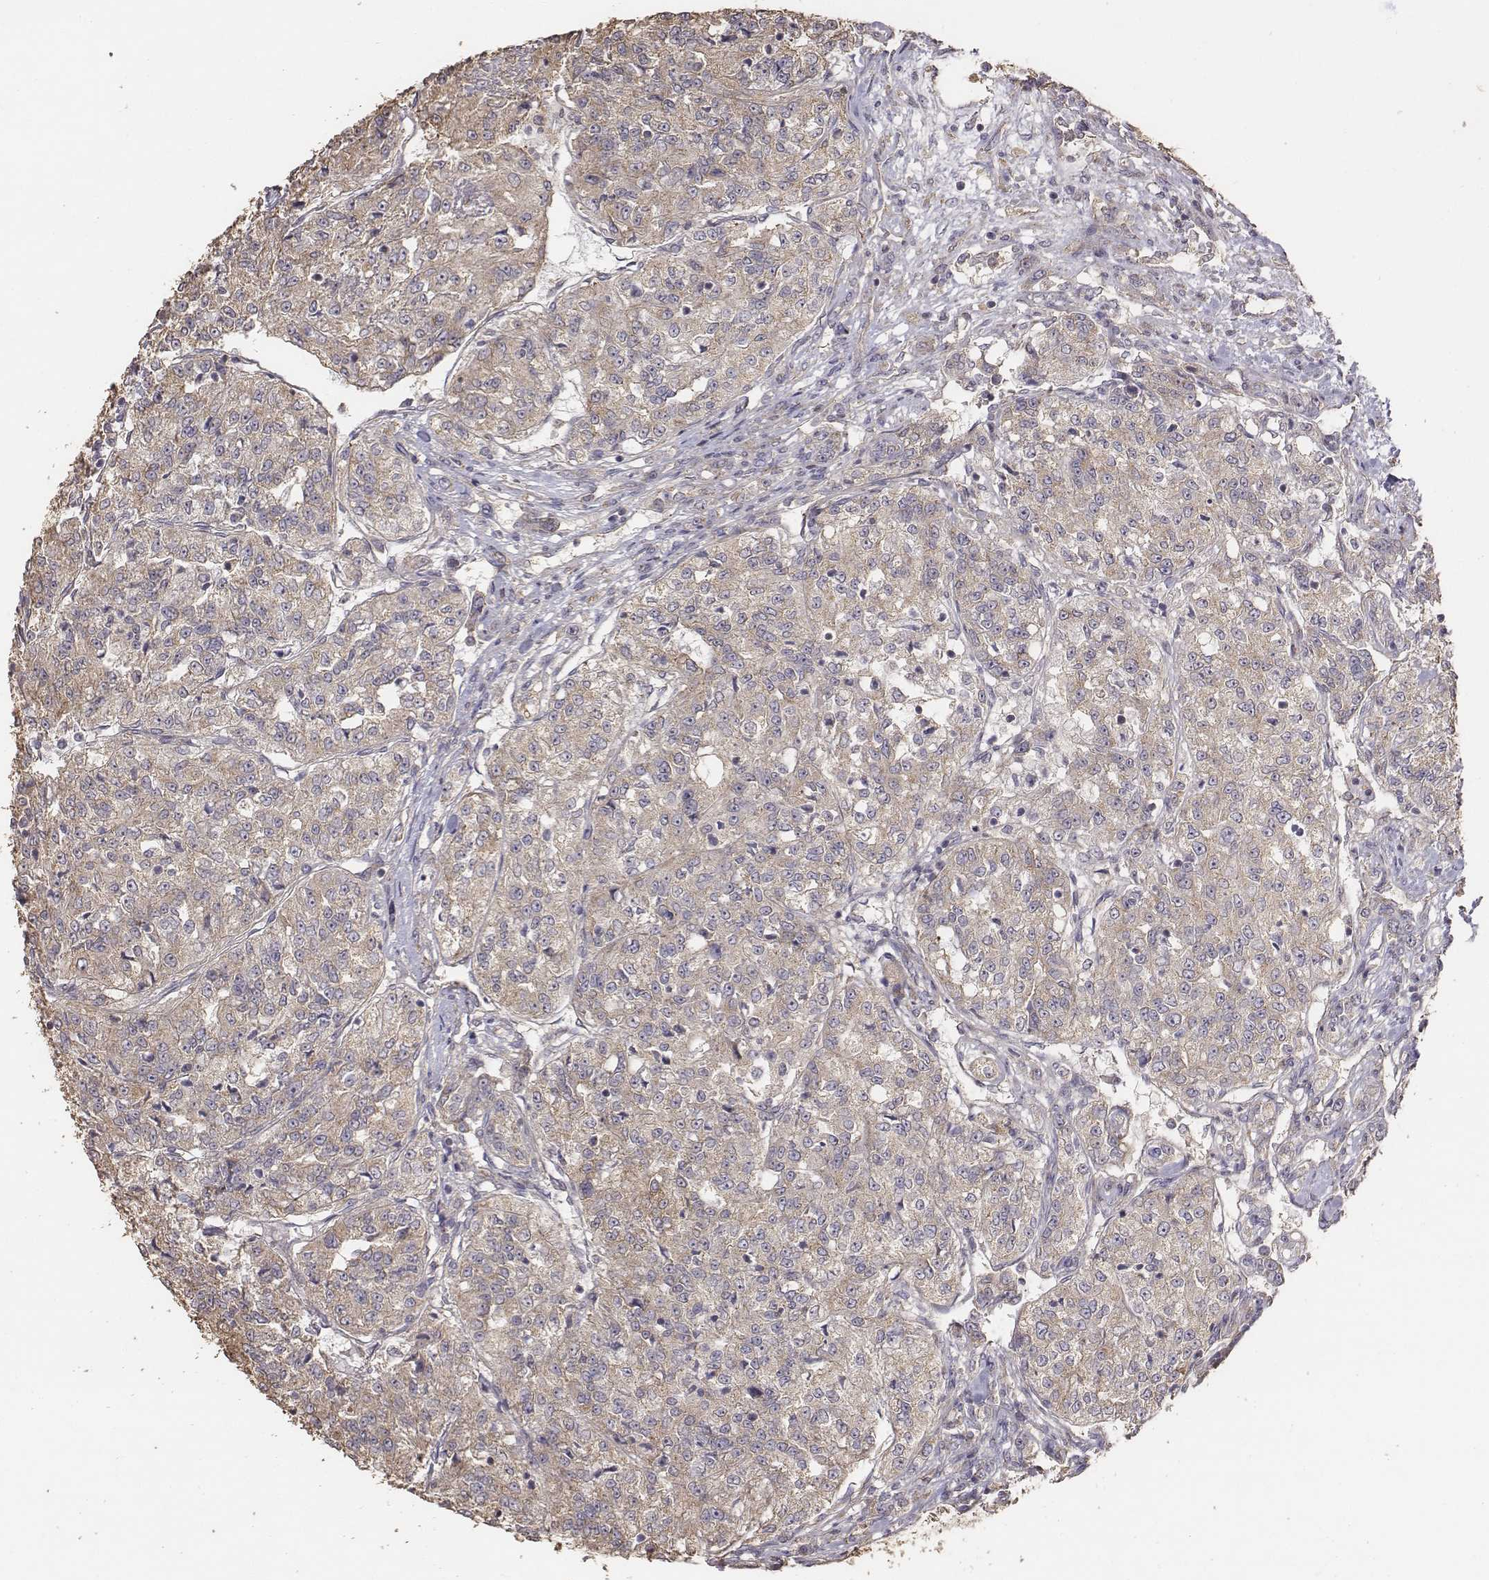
{"staining": {"intensity": "weak", "quantity": ">75%", "location": "cytoplasmic/membranous"}, "tissue": "renal cancer", "cell_type": "Tumor cells", "image_type": "cancer", "snomed": [{"axis": "morphology", "description": "Adenocarcinoma, NOS"}, {"axis": "topography", "description": "Kidney"}], "caption": "Immunohistochemistry photomicrograph of neoplastic tissue: human renal cancer (adenocarcinoma) stained using immunohistochemistry shows low levels of weak protein expression localized specifically in the cytoplasmic/membranous of tumor cells, appearing as a cytoplasmic/membranous brown color.", "gene": "AP1B1", "patient": {"sex": "female", "age": 63}}